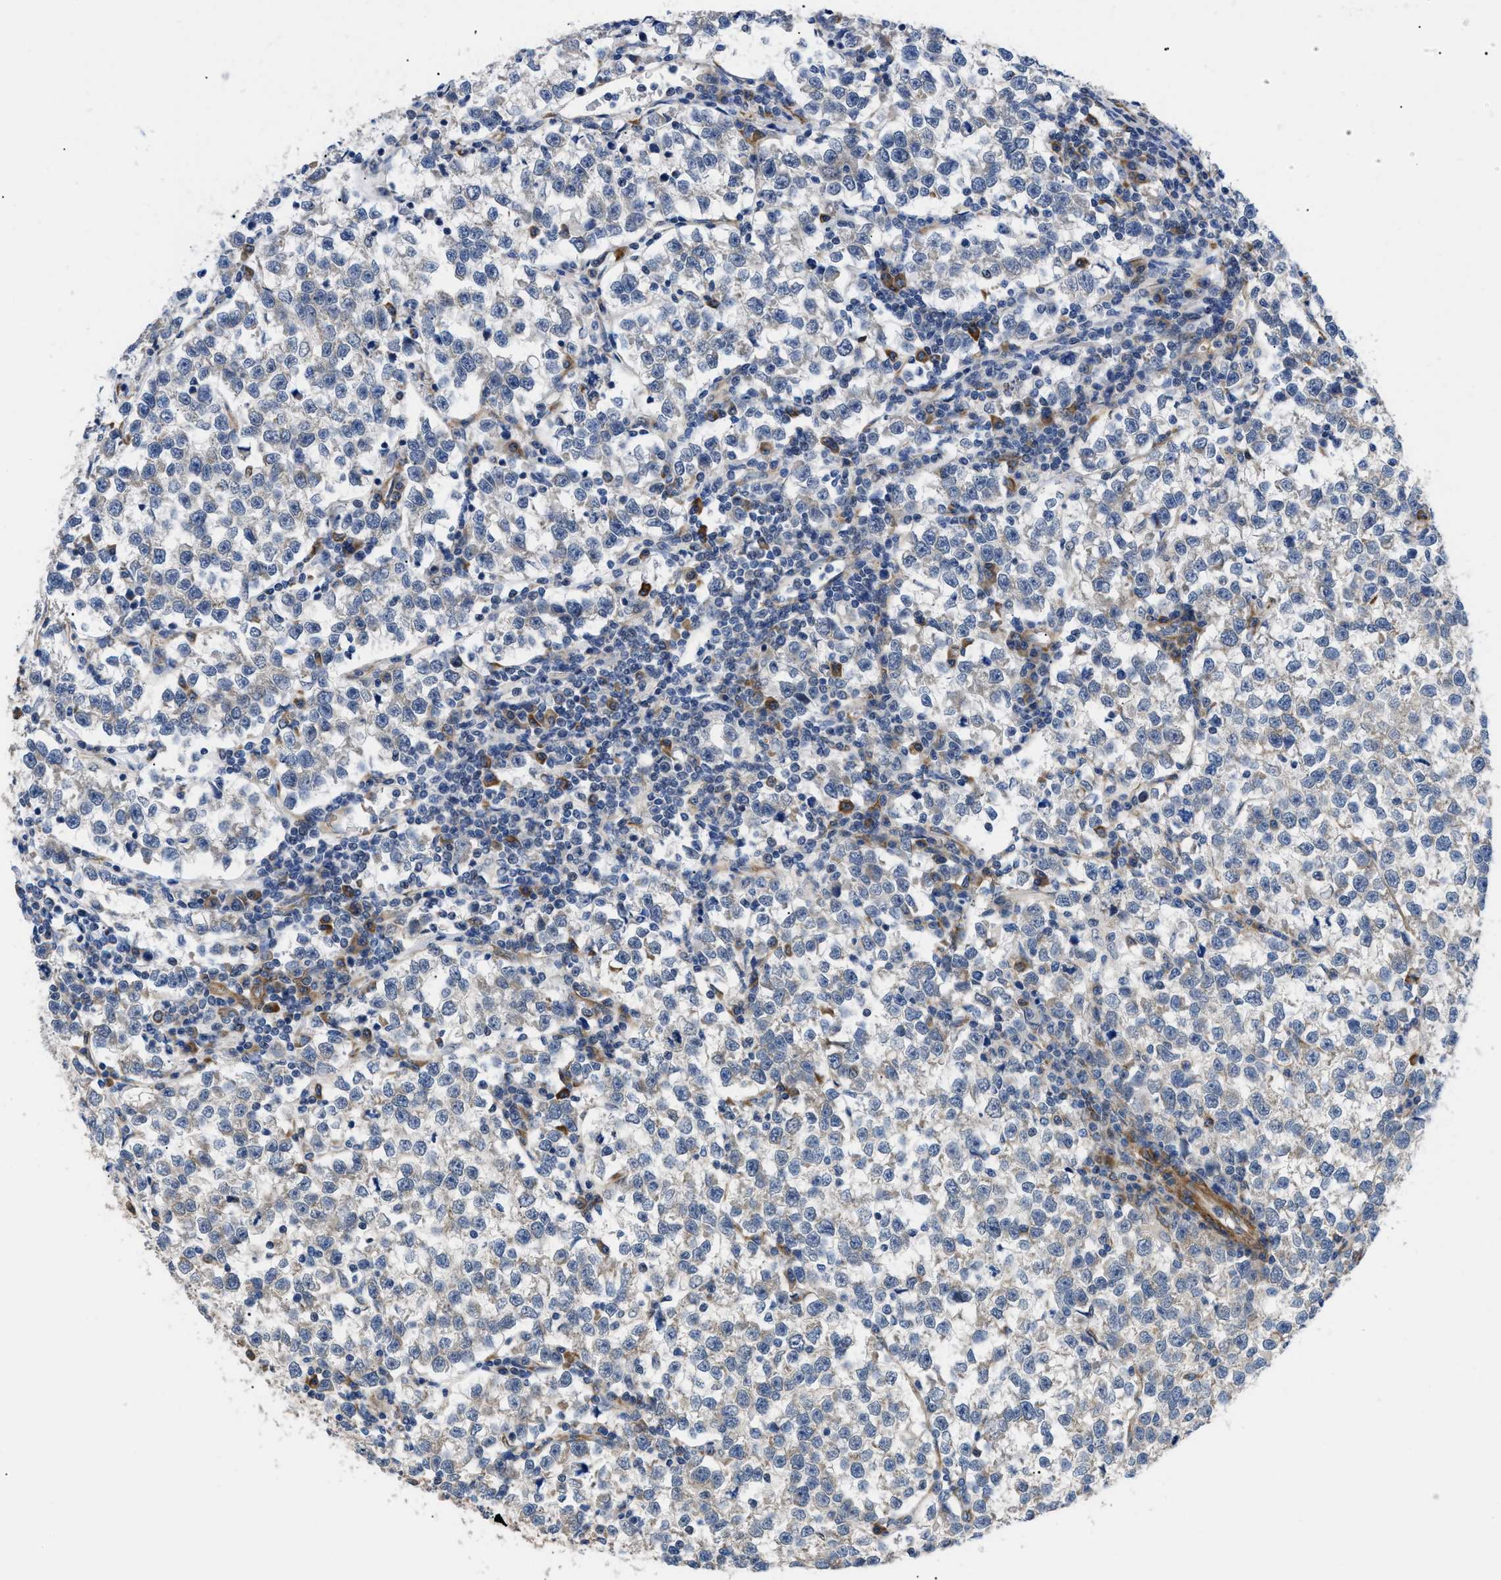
{"staining": {"intensity": "negative", "quantity": "none", "location": "none"}, "tissue": "testis cancer", "cell_type": "Tumor cells", "image_type": "cancer", "snomed": [{"axis": "morphology", "description": "Normal tissue, NOS"}, {"axis": "morphology", "description": "Seminoma, NOS"}, {"axis": "topography", "description": "Testis"}], "caption": "This is an immunohistochemistry (IHC) histopathology image of seminoma (testis). There is no expression in tumor cells.", "gene": "MYO10", "patient": {"sex": "male", "age": 43}}